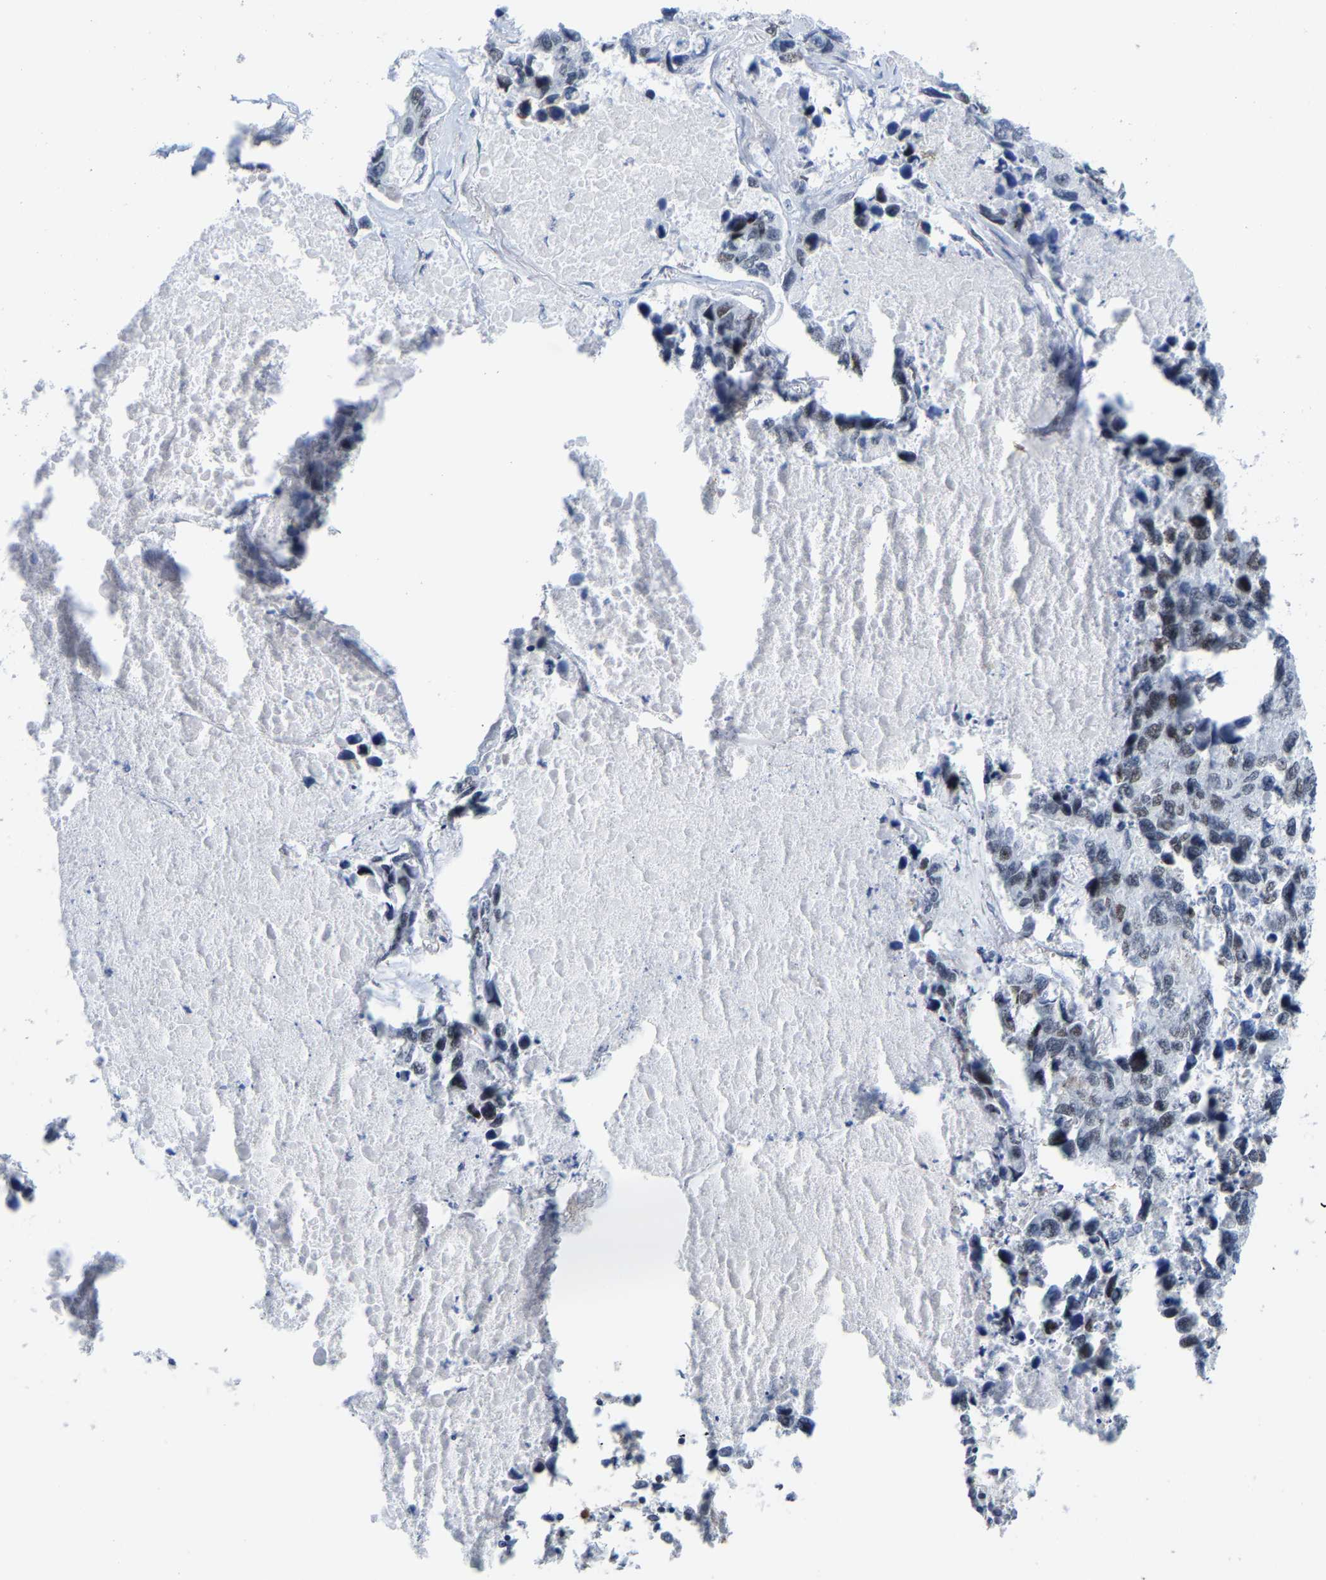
{"staining": {"intensity": "weak", "quantity": "<25%", "location": "nuclear"}, "tissue": "lung cancer", "cell_type": "Tumor cells", "image_type": "cancer", "snomed": [{"axis": "morphology", "description": "Adenocarcinoma, NOS"}, {"axis": "topography", "description": "Lung"}], "caption": "This is an immunohistochemistry micrograph of lung adenocarcinoma. There is no staining in tumor cells.", "gene": "FAM180A", "patient": {"sex": "male", "age": 64}}